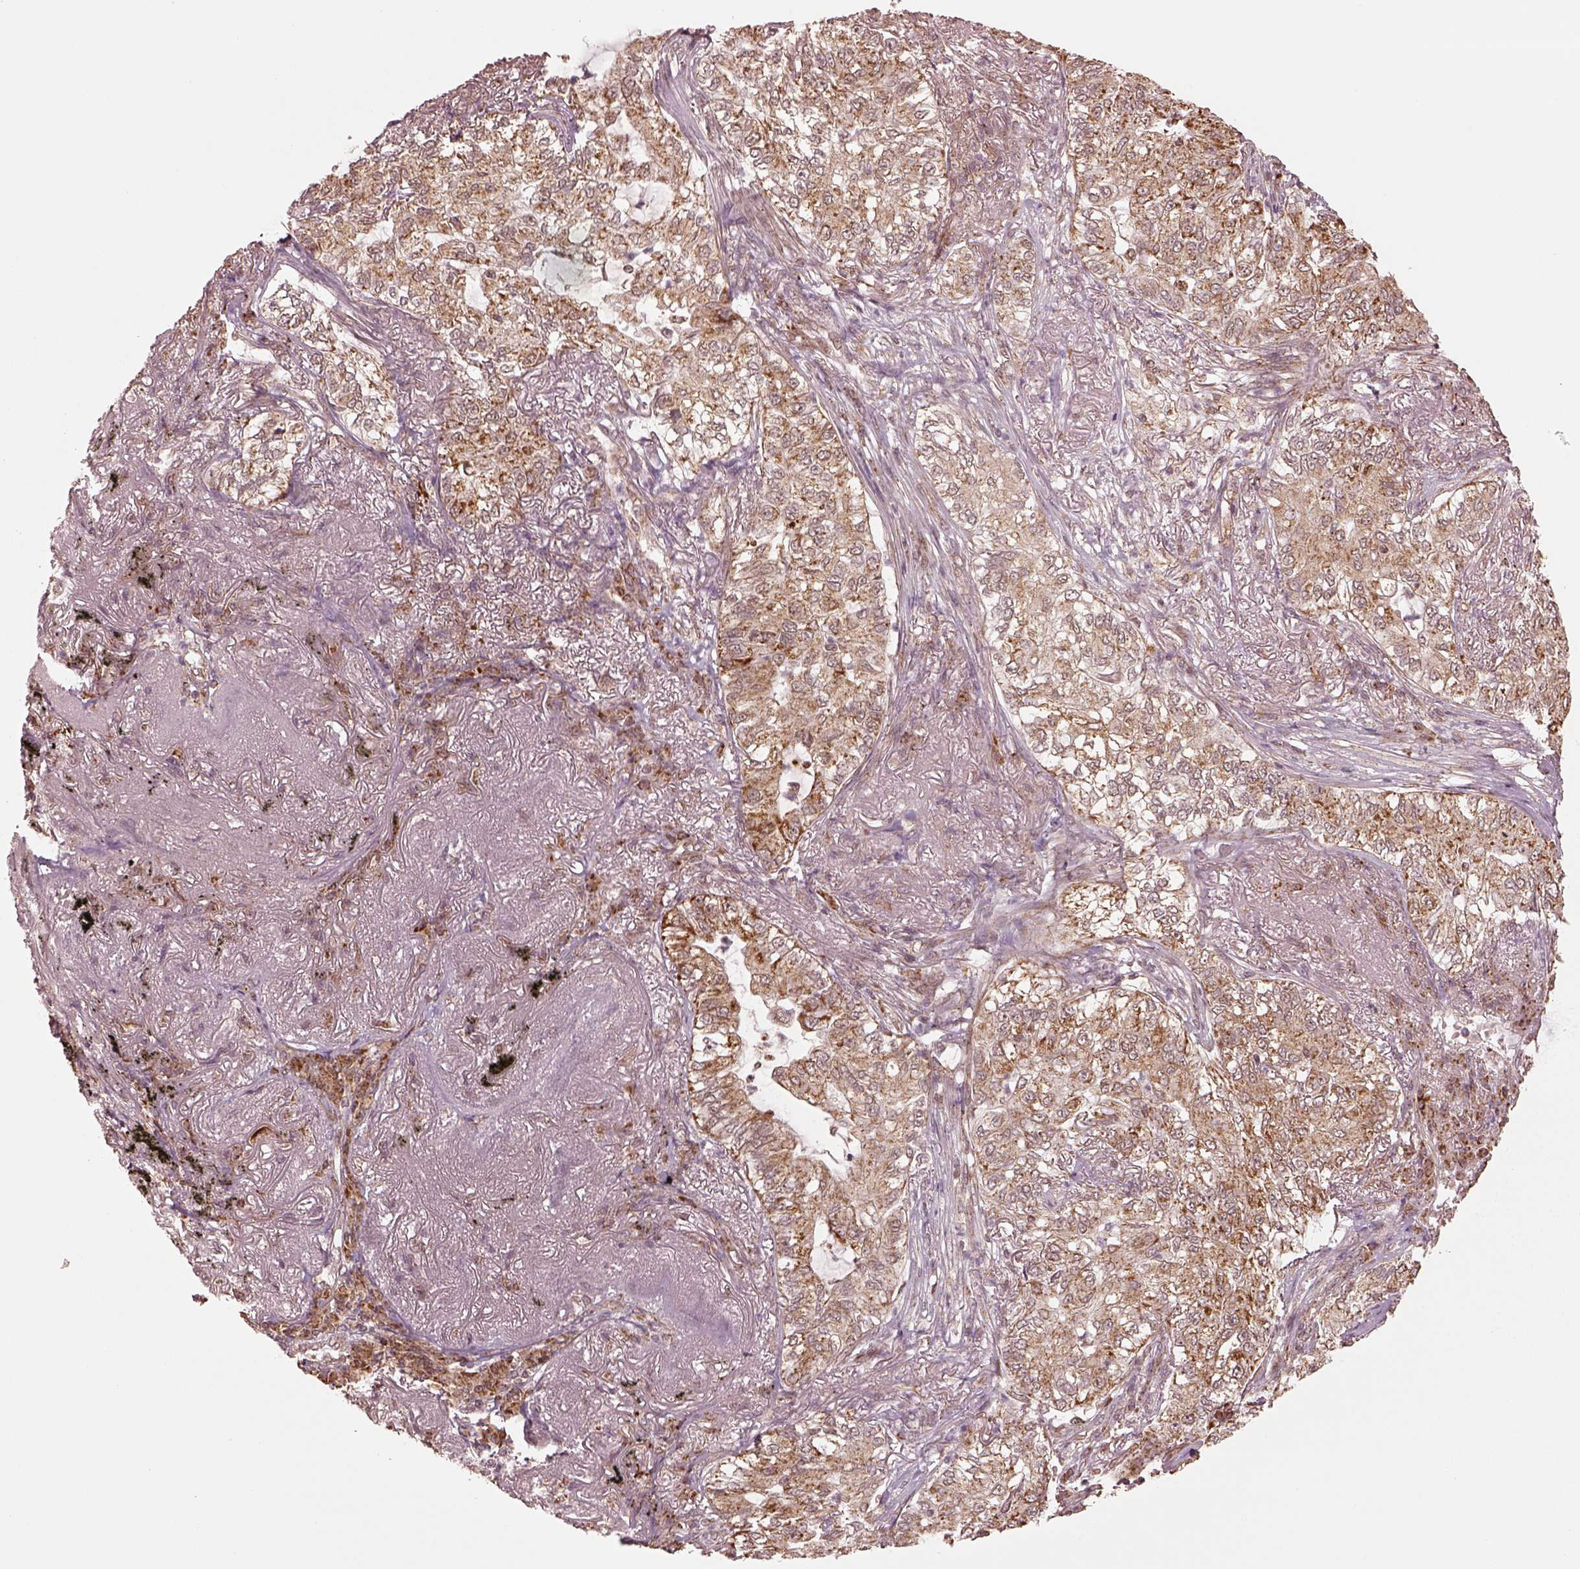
{"staining": {"intensity": "moderate", "quantity": ">75%", "location": "cytoplasmic/membranous"}, "tissue": "lung cancer", "cell_type": "Tumor cells", "image_type": "cancer", "snomed": [{"axis": "morphology", "description": "Adenocarcinoma, NOS"}, {"axis": "topography", "description": "Lung"}], "caption": "This is an image of IHC staining of lung cancer (adenocarcinoma), which shows moderate staining in the cytoplasmic/membranous of tumor cells.", "gene": "SEL1L3", "patient": {"sex": "female", "age": 73}}